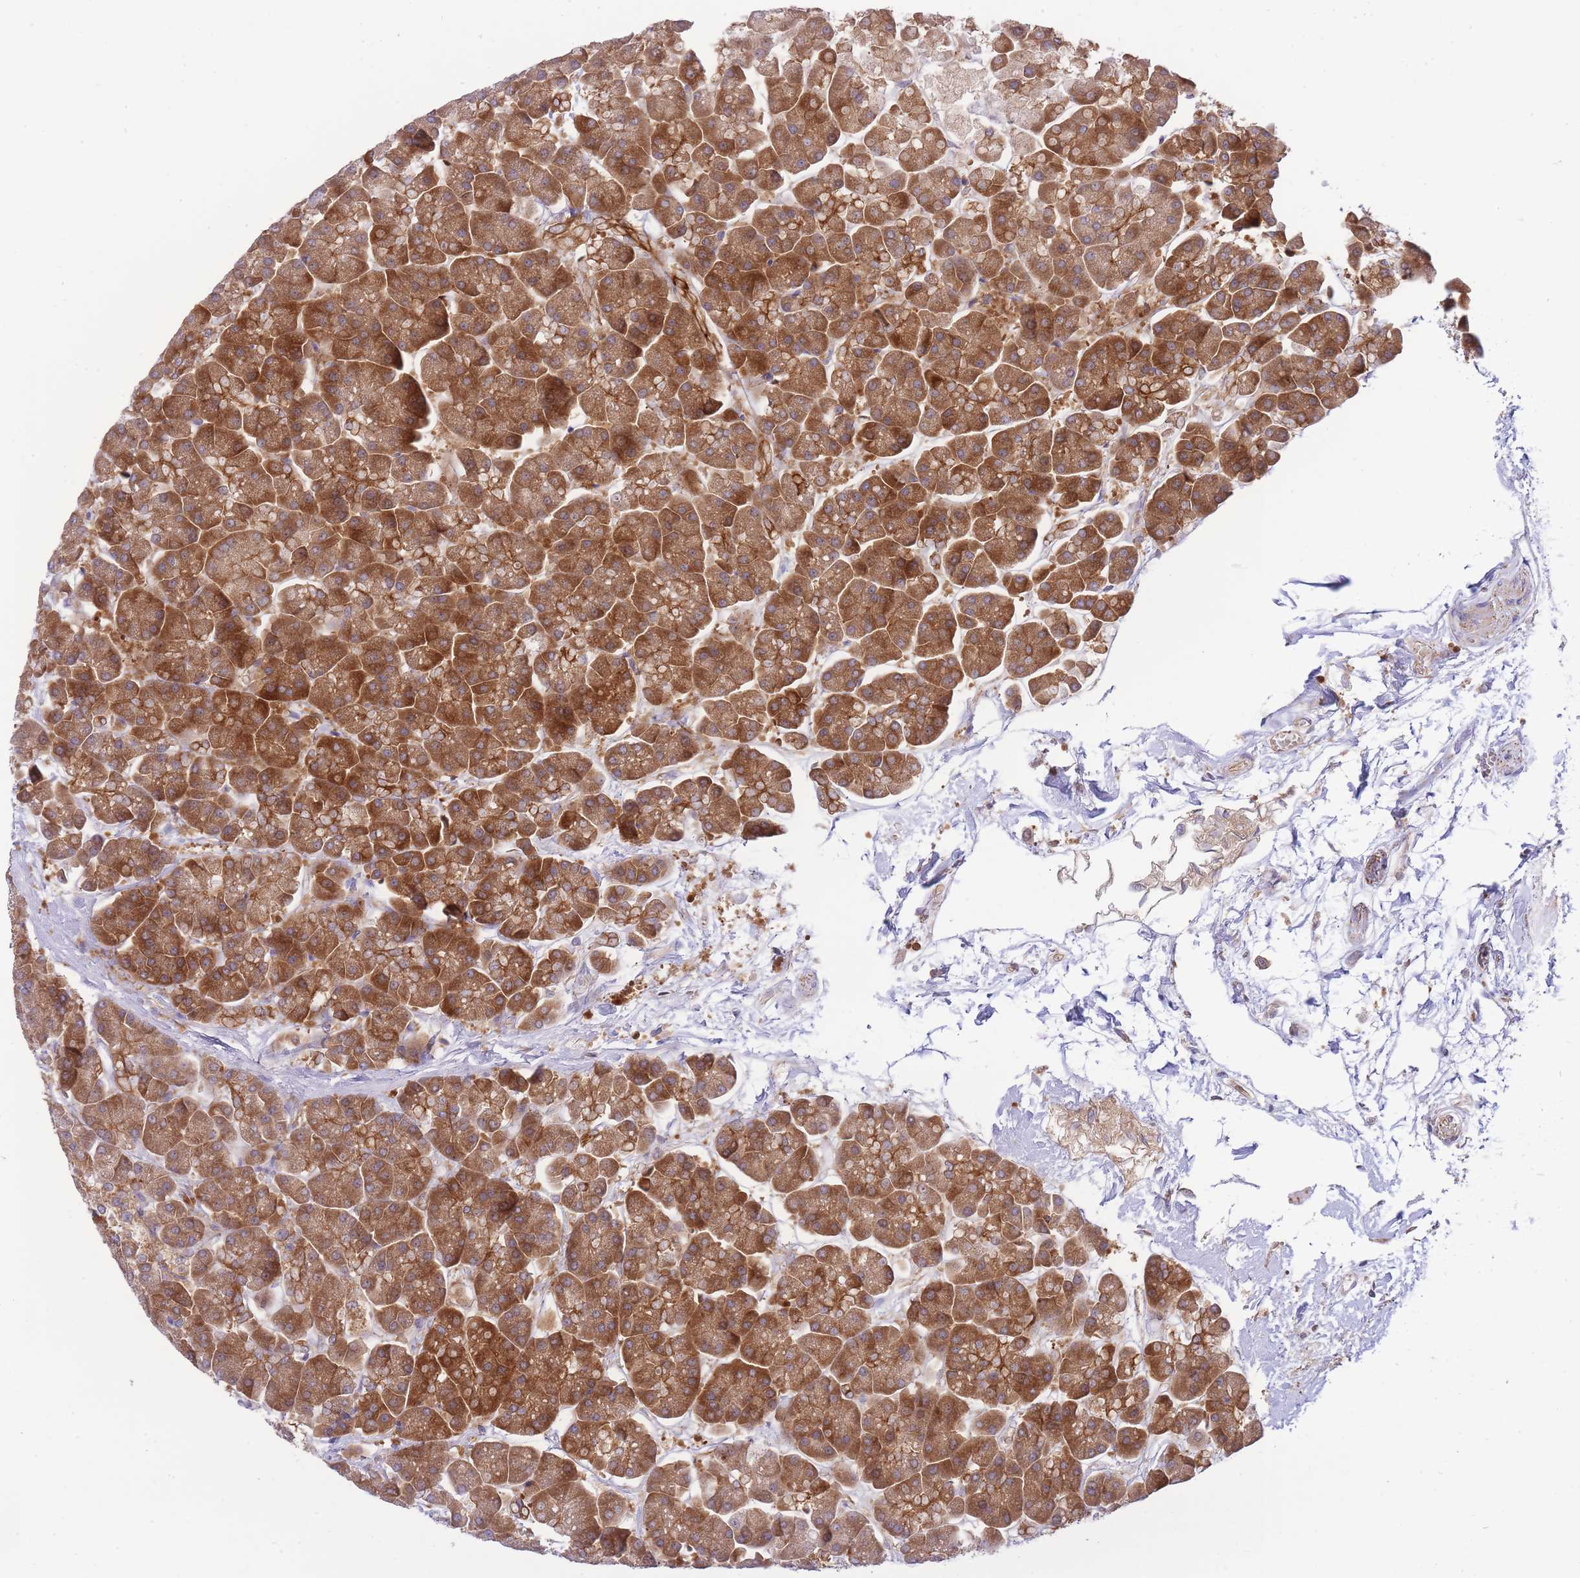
{"staining": {"intensity": "strong", "quantity": ">75%", "location": "cytoplasmic/membranous"}, "tissue": "pancreas", "cell_type": "Exocrine glandular cells", "image_type": "normal", "snomed": [{"axis": "morphology", "description": "Normal tissue, NOS"}, {"axis": "topography", "description": "Pancreas"}, {"axis": "topography", "description": "Peripheral nerve tissue"}], "caption": "Exocrine glandular cells demonstrate high levels of strong cytoplasmic/membranous expression in about >75% of cells in normal pancreas. The staining was performed using DAB to visualize the protein expression in brown, while the nuclei were stained in blue with hematoxylin (Magnification: 20x).", "gene": "EIF2B2", "patient": {"sex": "male", "age": 54}}